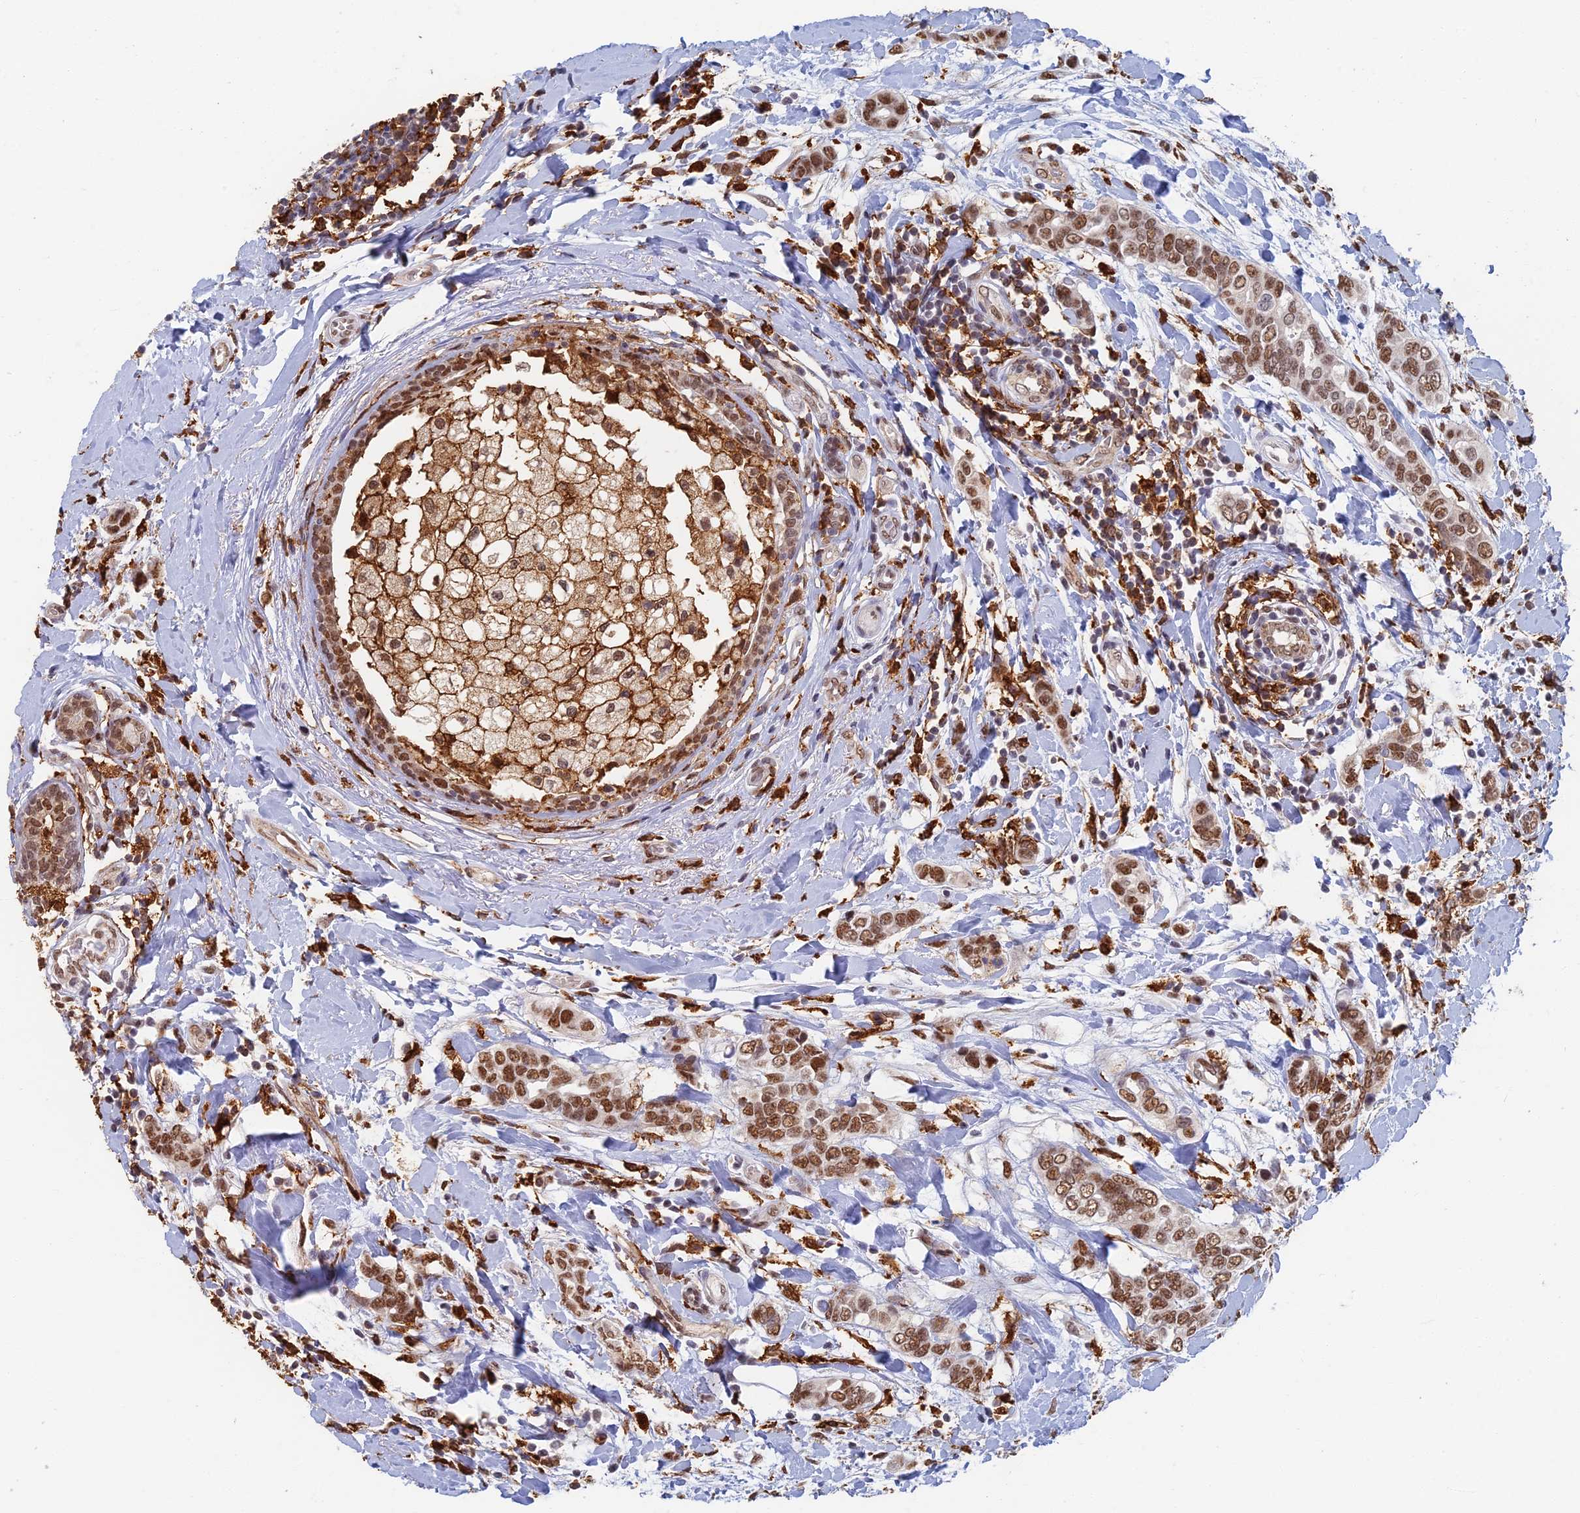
{"staining": {"intensity": "strong", "quantity": ">75%", "location": "nuclear"}, "tissue": "breast cancer", "cell_type": "Tumor cells", "image_type": "cancer", "snomed": [{"axis": "morphology", "description": "Lobular carcinoma"}, {"axis": "topography", "description": "Breast"}], "caption": "Immunohistochemistry (IHC) staining of breast lobular carcinoma, which demonstrates high levels of strong nuclear staining in approximately >75% of tumor cells indicating strong nuclear protein positivity. The staining was performed using DAB (3,3'-diaminobenzidine) (brown) for protein detection and nuclei were counterstained in hematoxylin (blue).", "gene": "GPATCH1", "patient": {"sex": "female", "age": 51}}